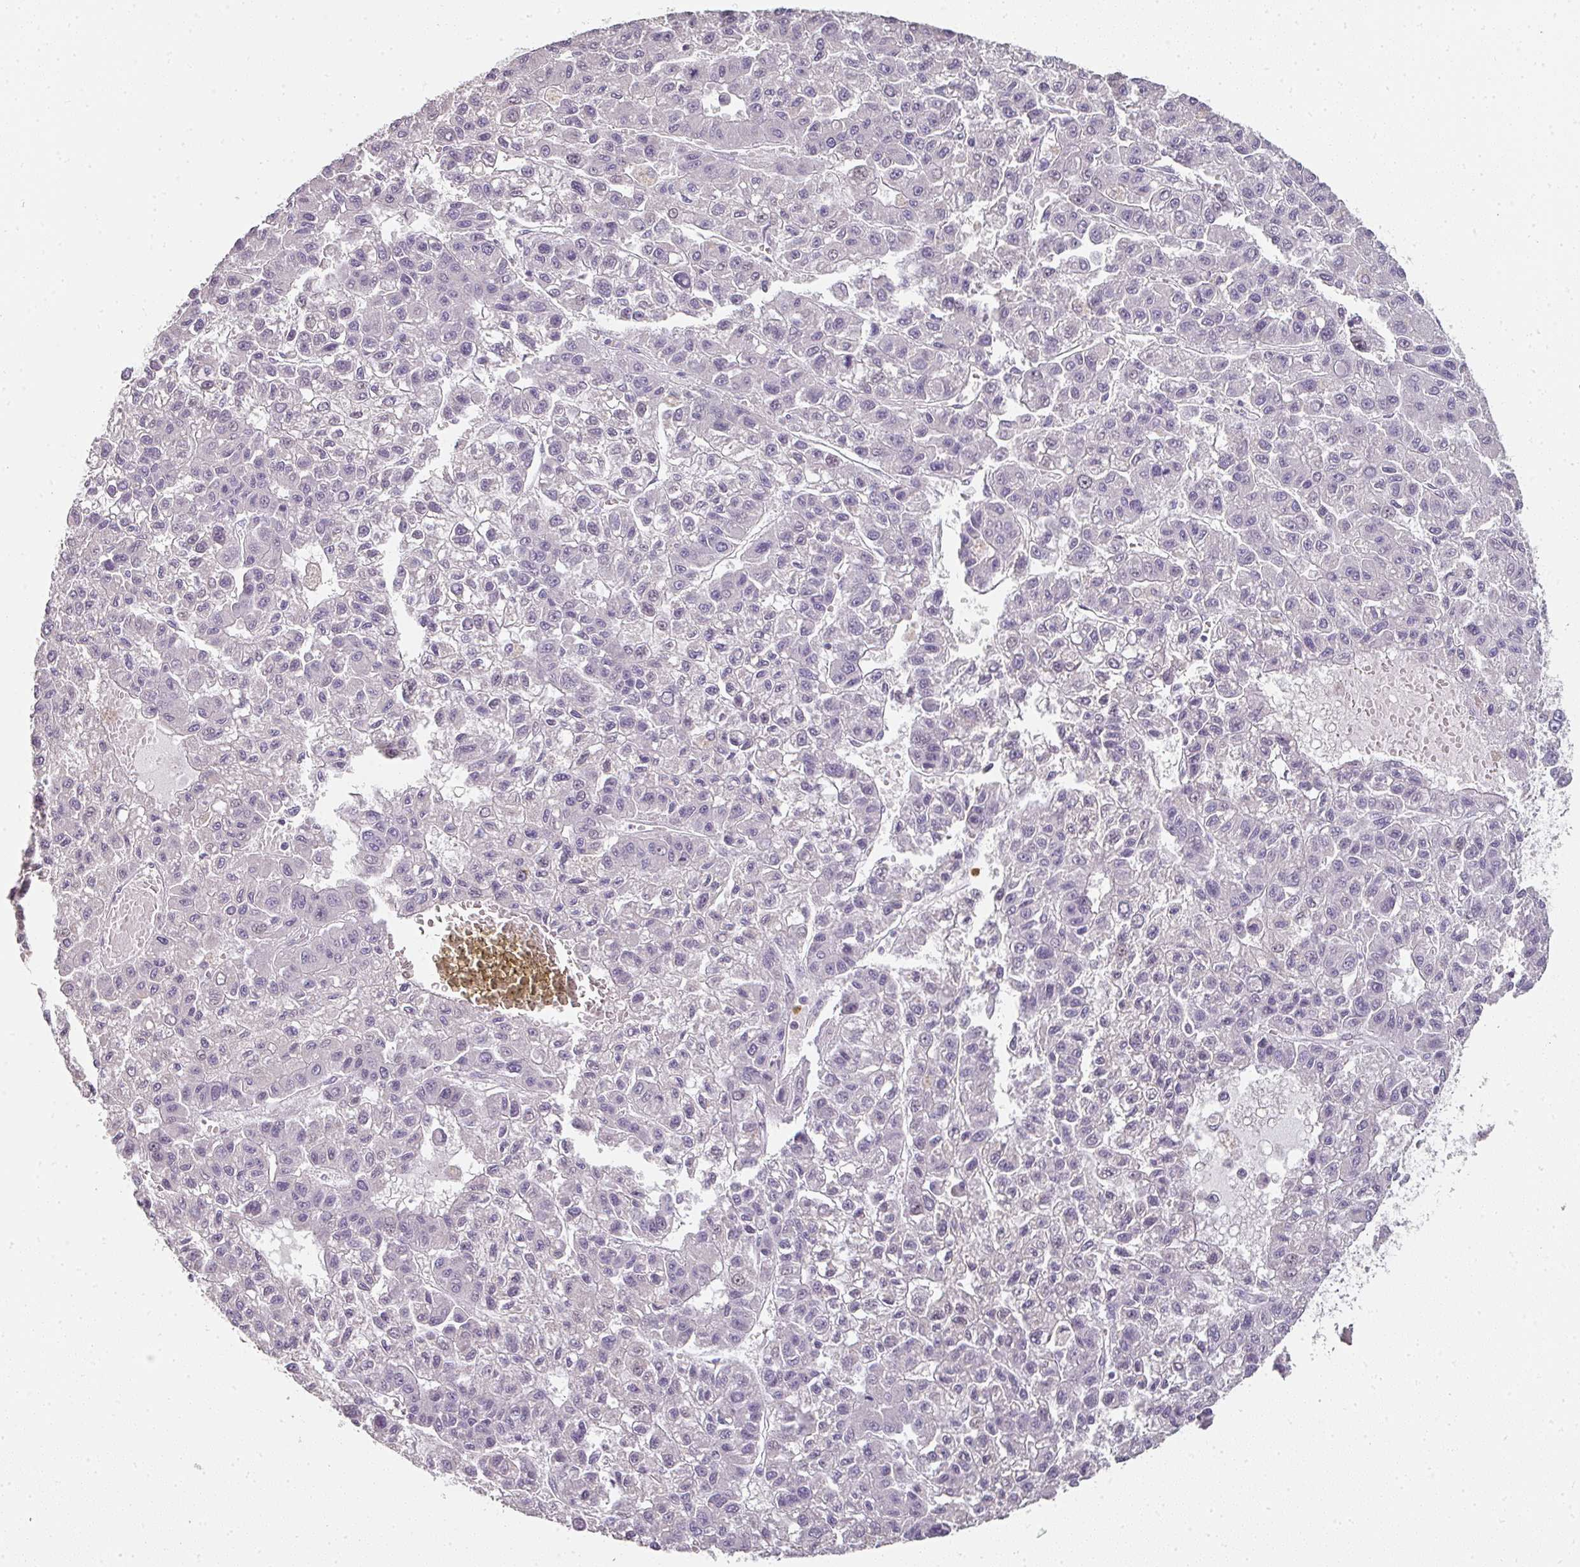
{"staining": {"intensity": "negative", "quantity": "none", "location": "none"}, "tissue": "liver cancer", "cell_type": "Tumor cells", "image_type": "cancer", "snomed": [{"axis": "morphology", "description": "Carcinoma, Hepatocellular, NOS"}, {"axis": "topography", "description": "Liver"}], "caption": "Immunohistochemistry image of human liver hepatocellular carcinoma stained for a protein (brown), which displays no staining in tumor cells.", "gene": "CAMP", "patient": {"sex": "male", "age": 70}}